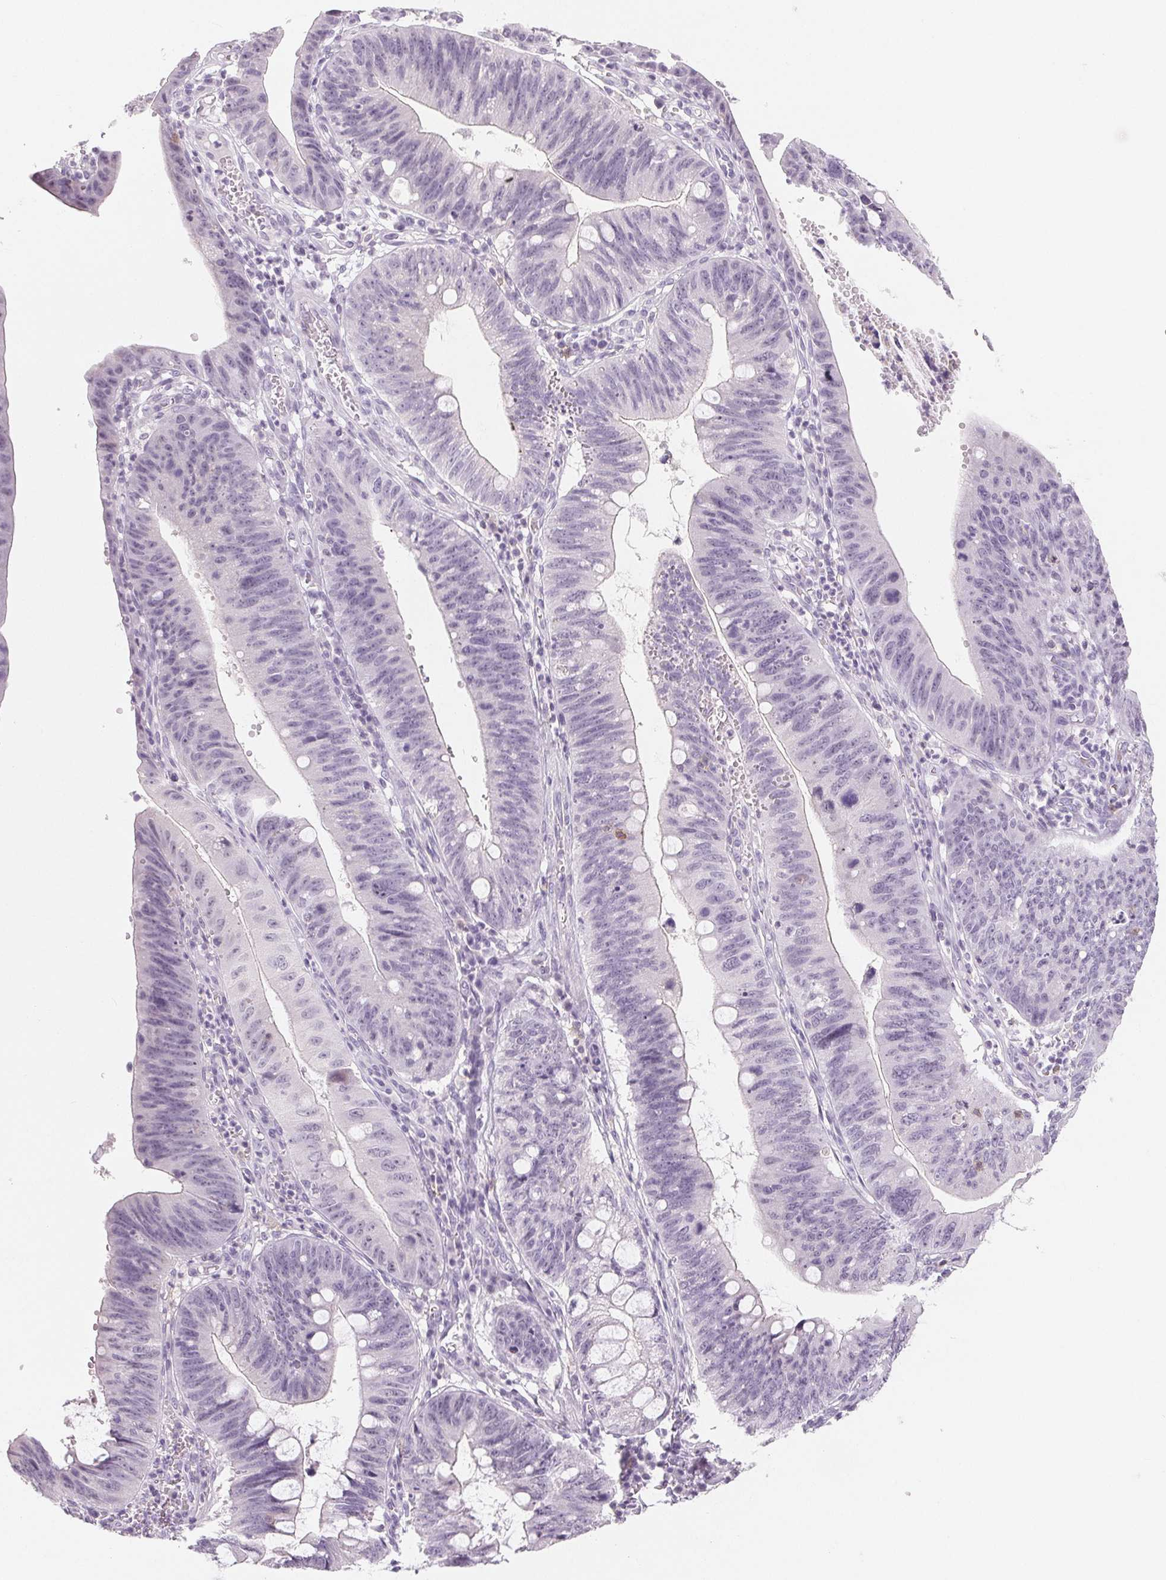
{"staining": {"intensity": "negative", "quantity": "none", "location": "none"}, "tissue": "stomach cancer", "cell_type": "Tumor cells", "image_type": "cancer", "snomed": [{"axis": "morphology", "description": "Adenocarcinoma, NOS"}, {"axis": "topography", "description": "Stomach"}], "caption": "A photomicrograph of human stomach cancer (adenocarcinoma) is negative for staining in tumor cells.", "gene": "CD69", "patient": {"sex": "male", "age": 59}}